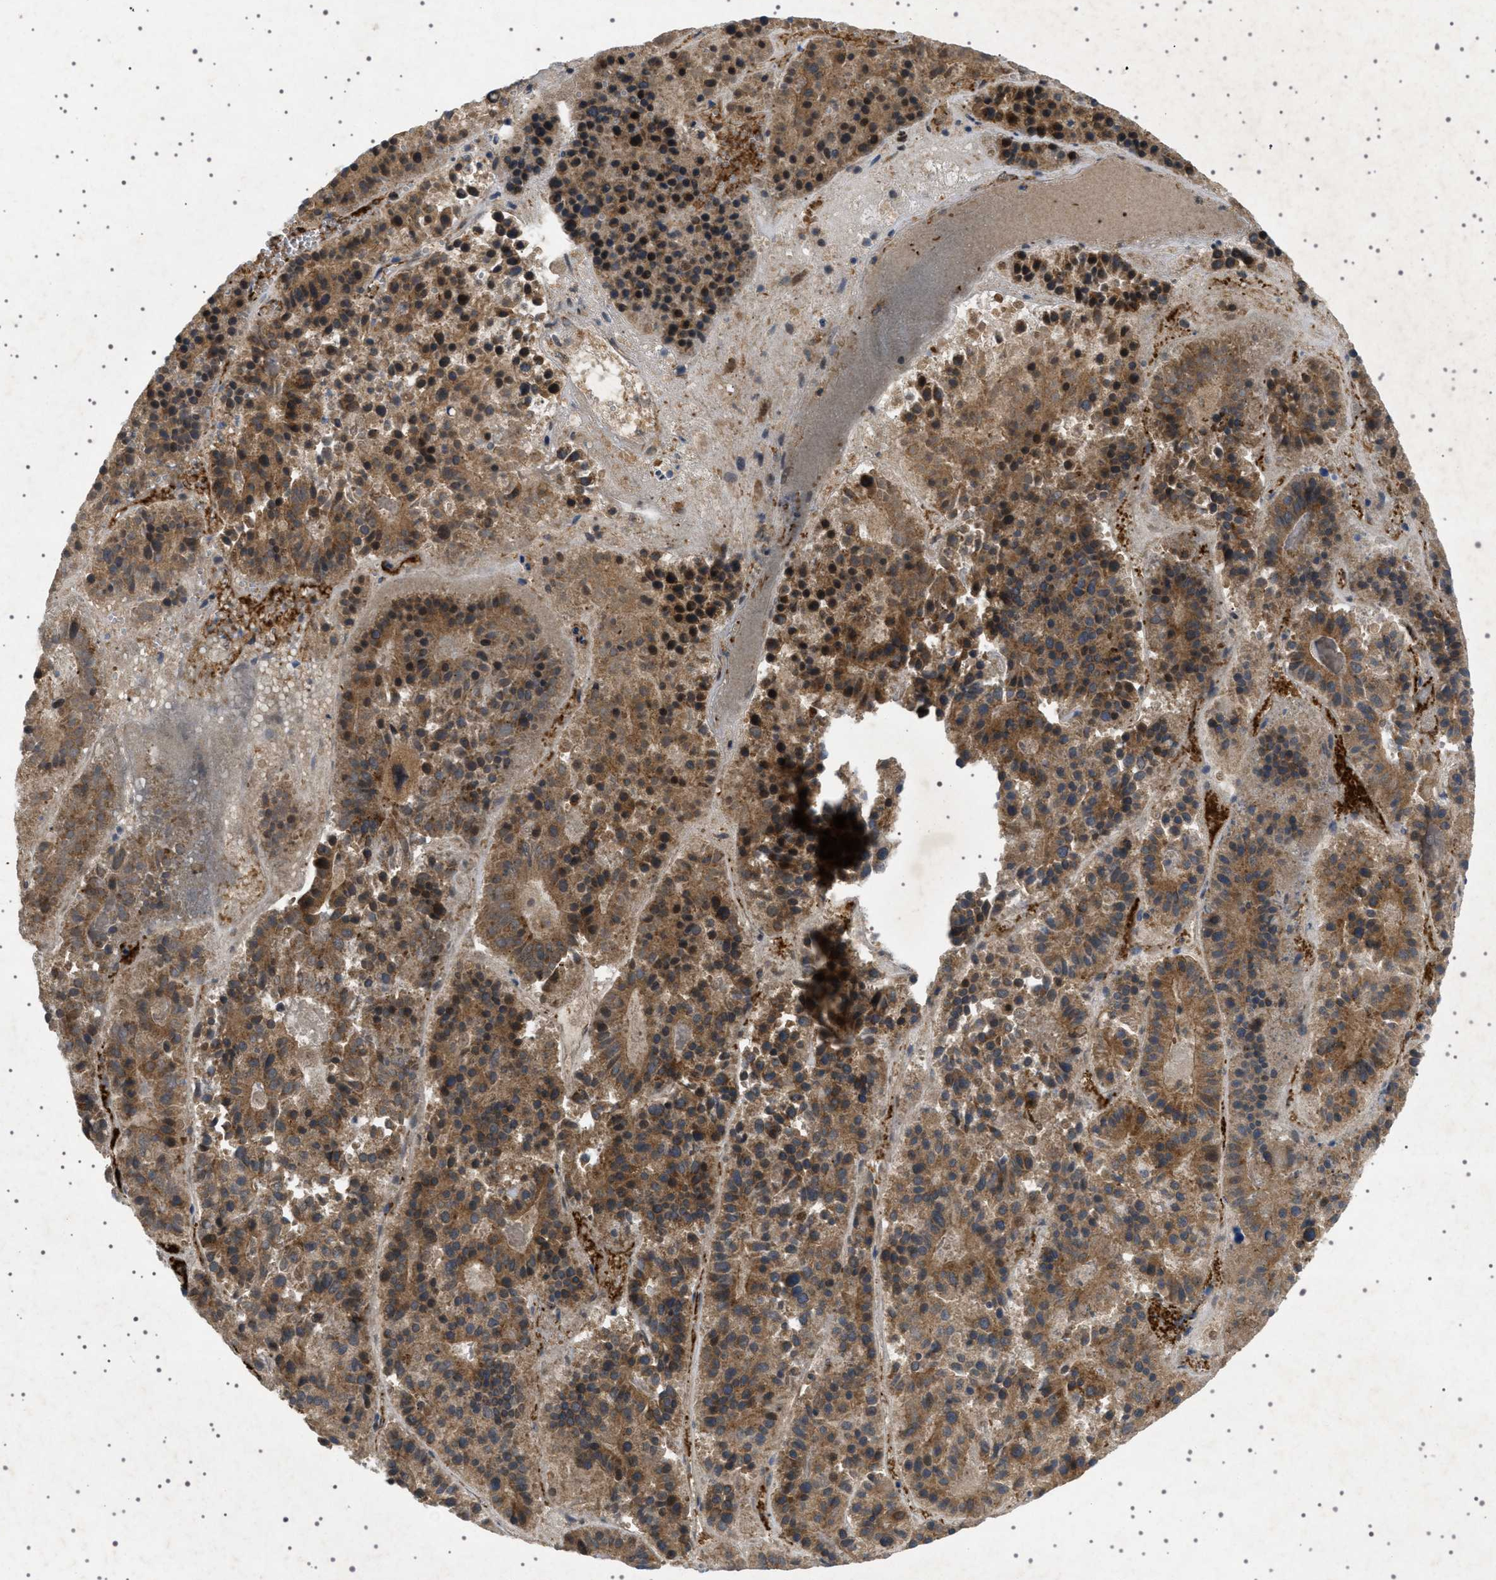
{"staining": {"intensity": "moderate", "quantity": ">75%", "location": "cytoplasmic/membranous"}, "tissue": "pancreatic cancer", "cell_type": "Tumor cells", "image_type": "cancer", "snomed": [{"axis": "morphology", "description": "Adenocarcinoma, NOS"}, {"axis": "topography", "description": "Pancreas"}], "caption": "Adenocarcinoma (pancreatic) tissue displays moderate cytoplasmic/membranous staining in approximately >75% of tumor cells, visualized by immunohistochemistry.", "gene": "CCDC186", "patient": {"sex": "male", "age": 50}}